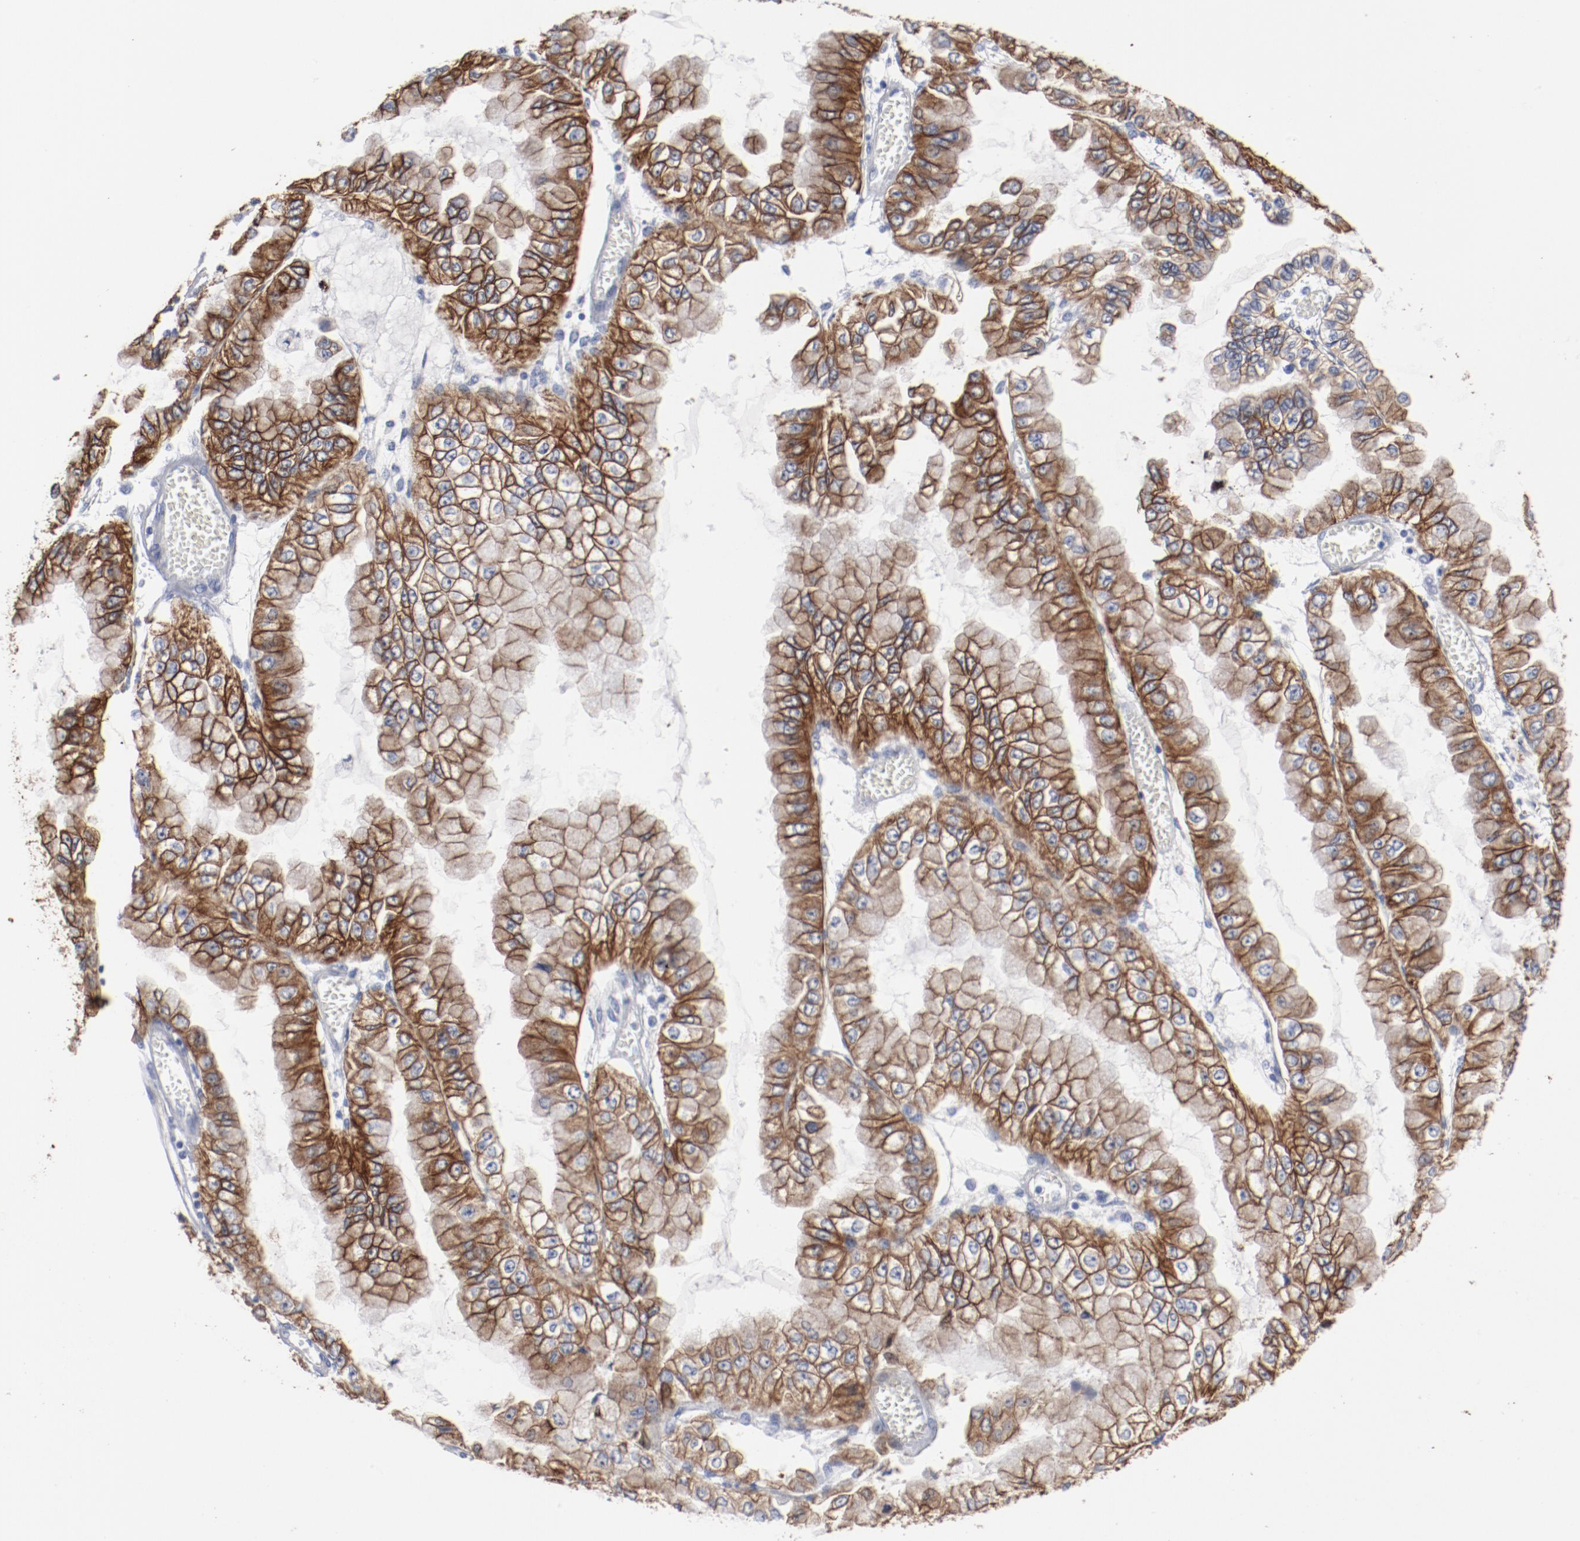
{"staining": {"intensity": "moderate", "quantity": ">75%", "location": "cytoplasmic/membranous"}, "tissue": "liver cancer", "cell_type": "Tumor cells", "image_type": "cancer", "snomed": [{"axis": "morphology", "description": "Cholangiocarcinoma"}, {"axis": "topography", "description": "Liver"}], "caption": "Human liver cholangiocarcinoma stained with a protein marker demonstrates moderate staining in tumor cells.", "gene": "TSPAN6", "patient": {"sex": "female", "age": 79}}